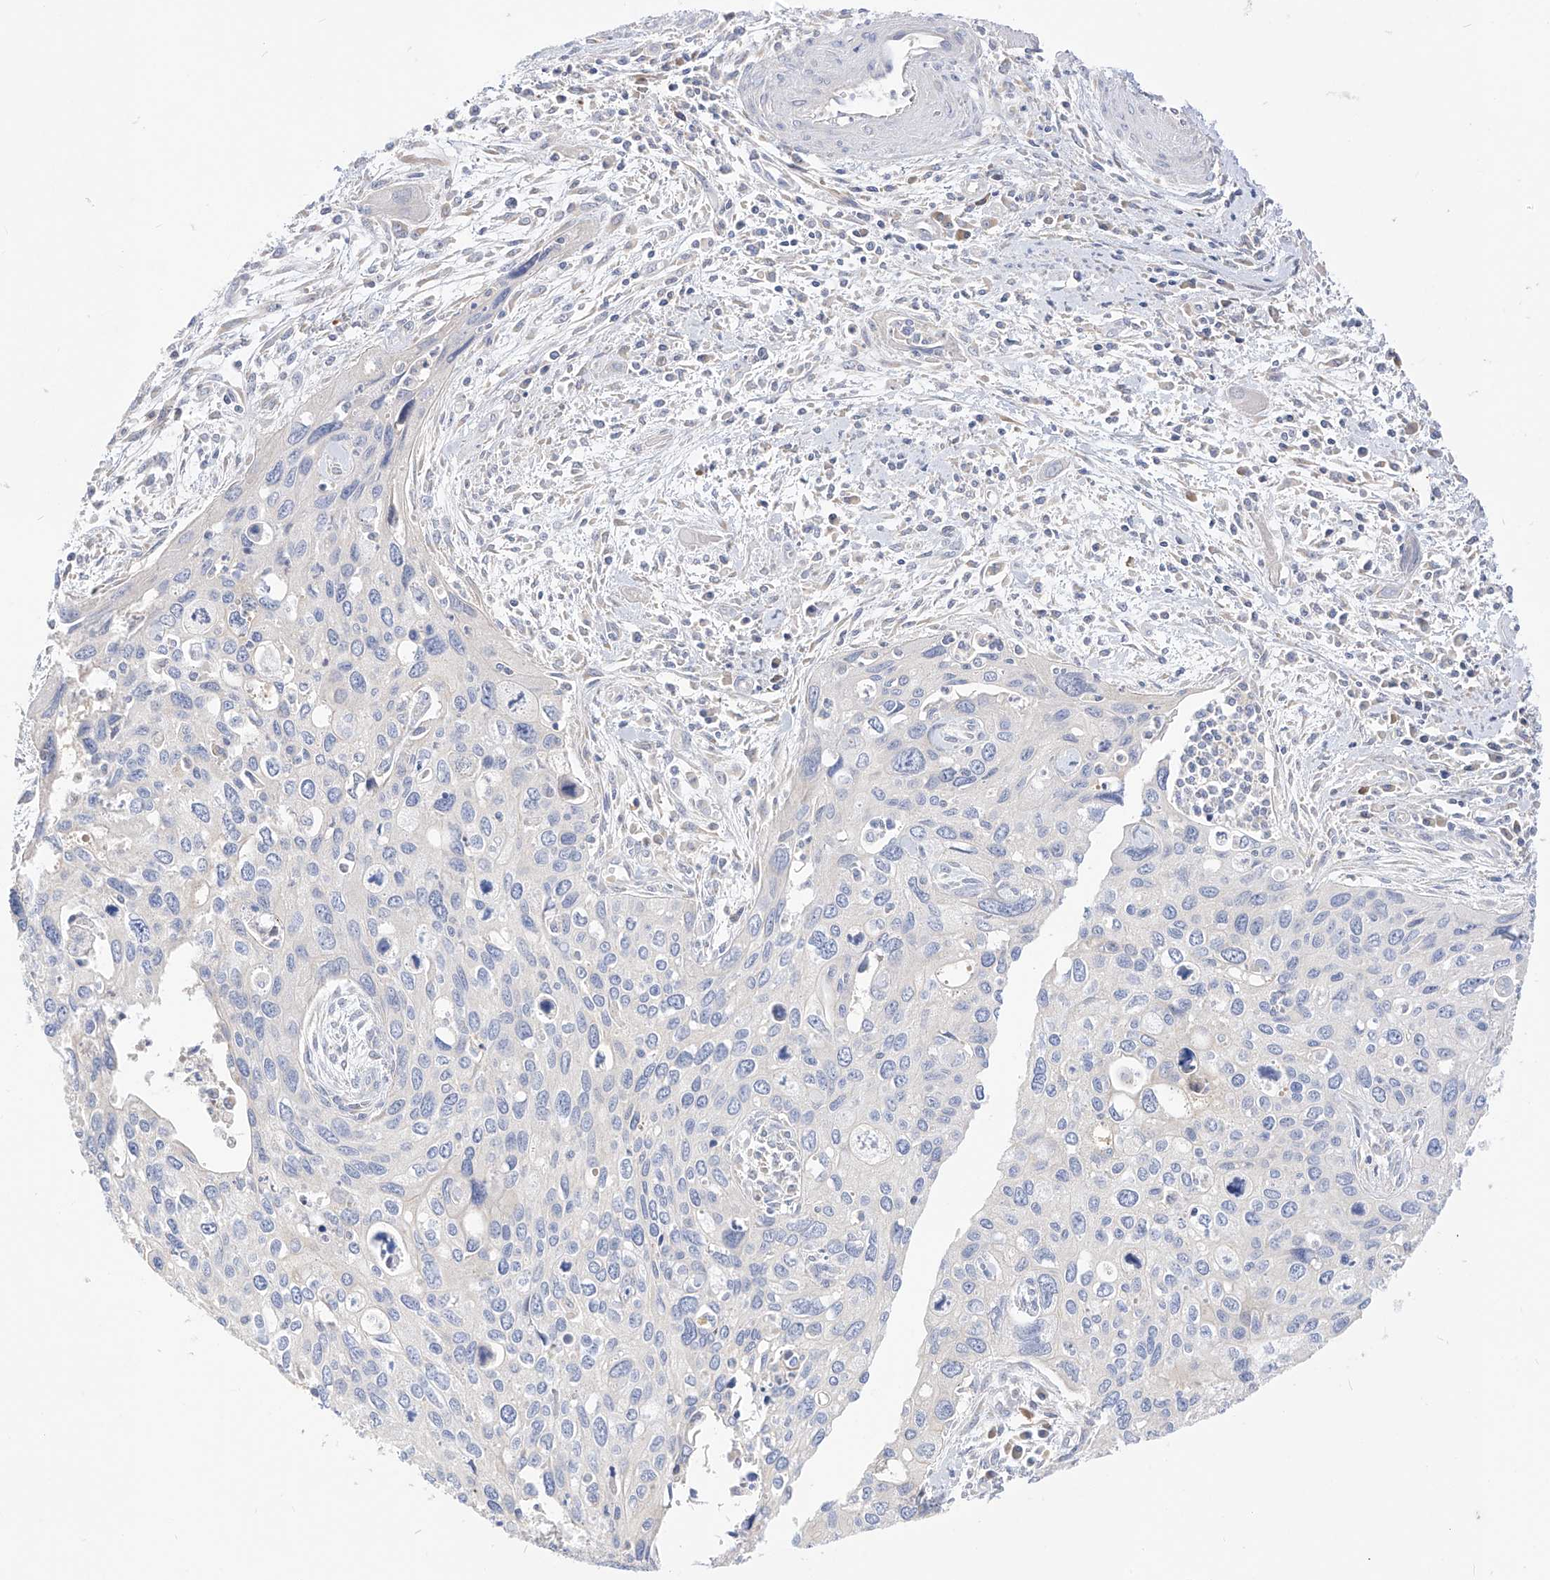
{"staining": {"intensity": "negative", "quantity": "none", "location": "none"}, "tissue": "cervical cancer", "cell_type": "Tumor cells", "image_type": "cancer", "snomed": [{"axis": "morphology", "description": "Squamous cell carcinoma, NOS"}, {"axis": "topography", "description": "Cervix"}], "caption": "Immunohistochemistry (IHC) of human cervical cancer shows no expression in tumor cells.", "gene": "RASA2", "patient": {"sex": "female", "age": 55}}